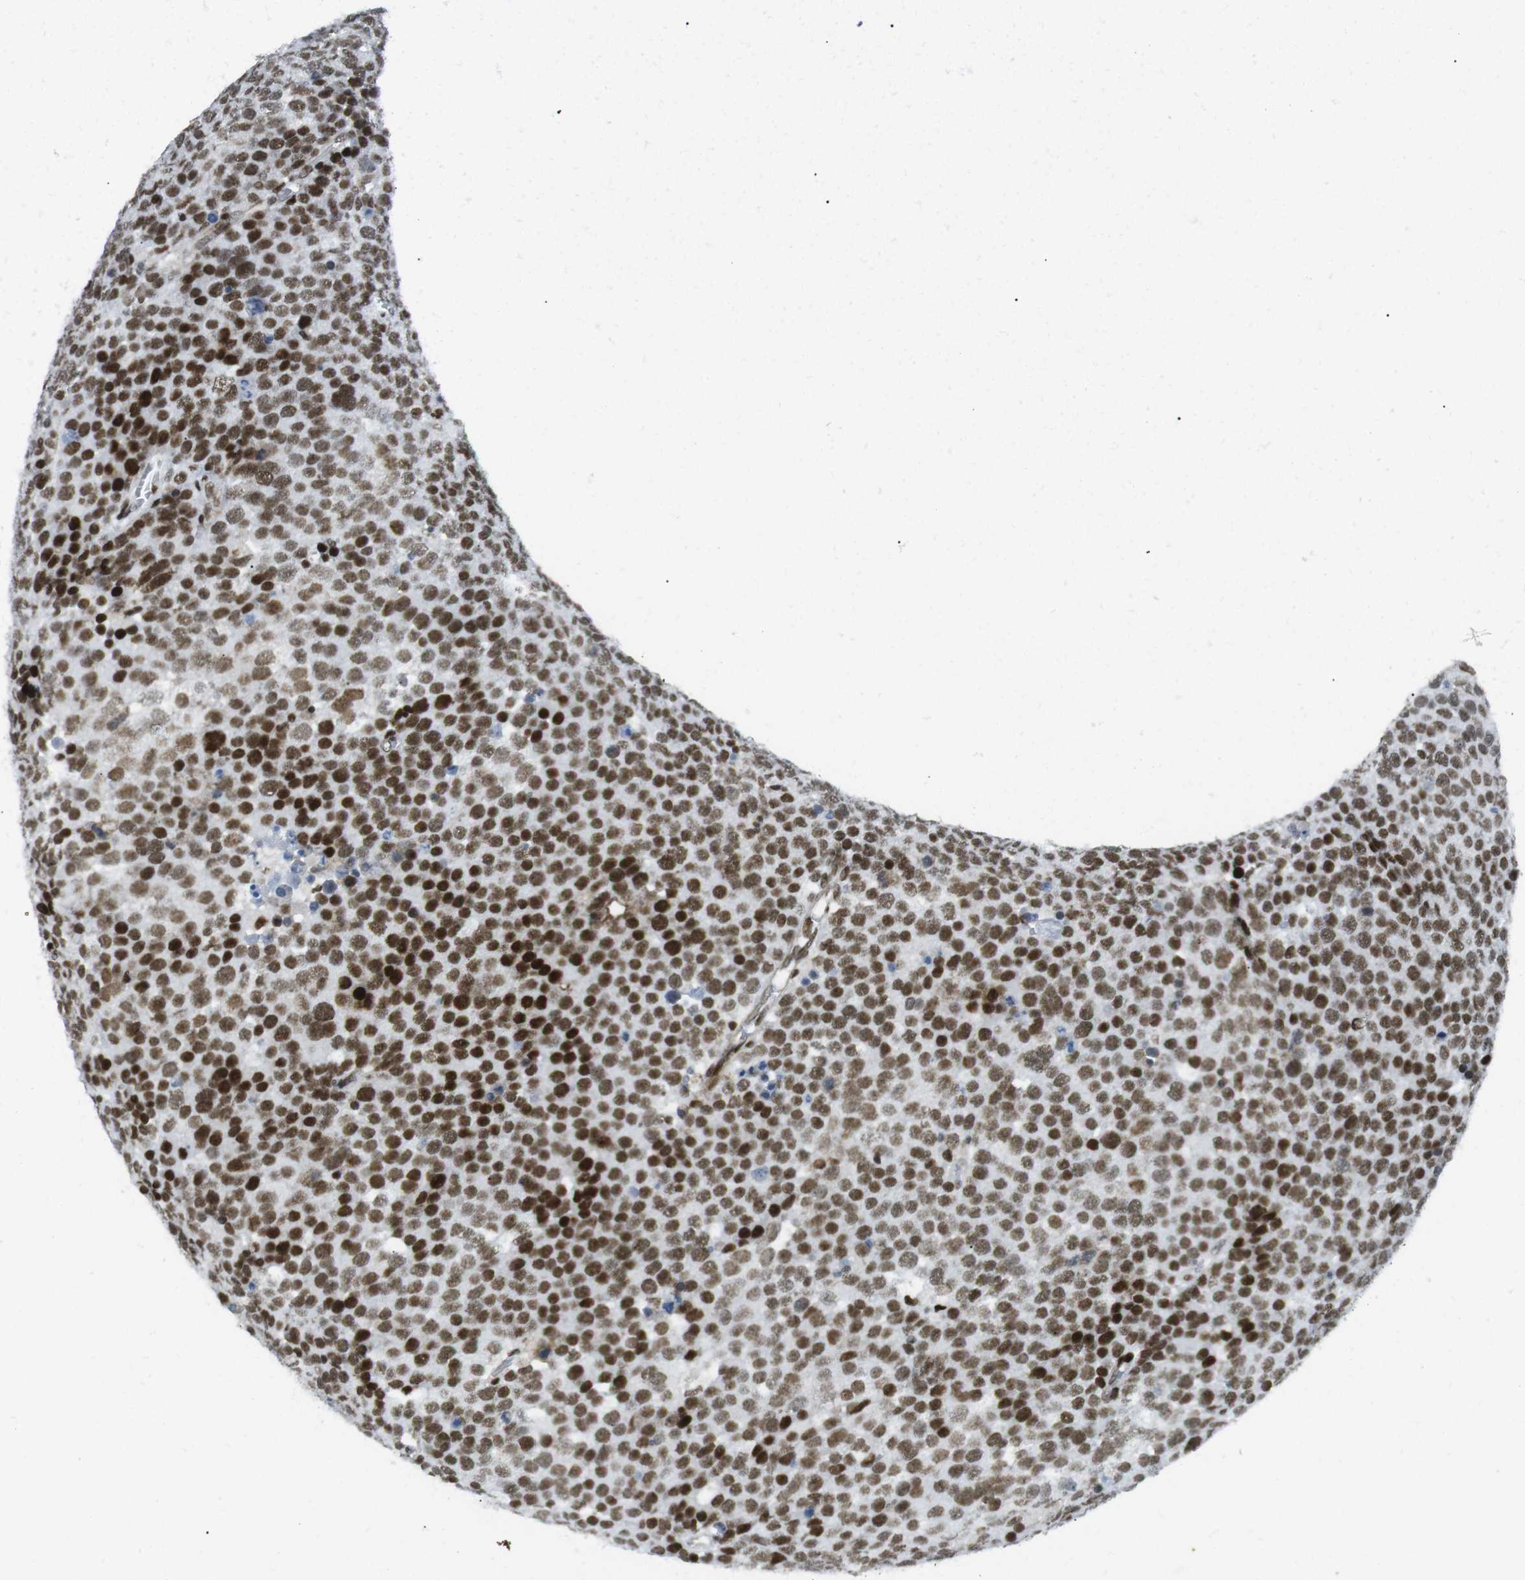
{"staining": {"intensity": "strong", "quantity": ">75%", "location": "nuclear"}, "tissue": "testis cancer", "cell_type": "Tumor cells", "image_type": "cancer", "snomed": [{"axis": "morphology", "description": "Seminoma, NOS"}, {"axis": "topography", "description": "Testis"}], "caption": "Testis seminoma was stained to show a protein in brown. There is high levels of strong nuclear positivity in approximately >75% of tumor cells.", "gene": "ARID1A", "patient": {"sex": "male", "age": 71}}